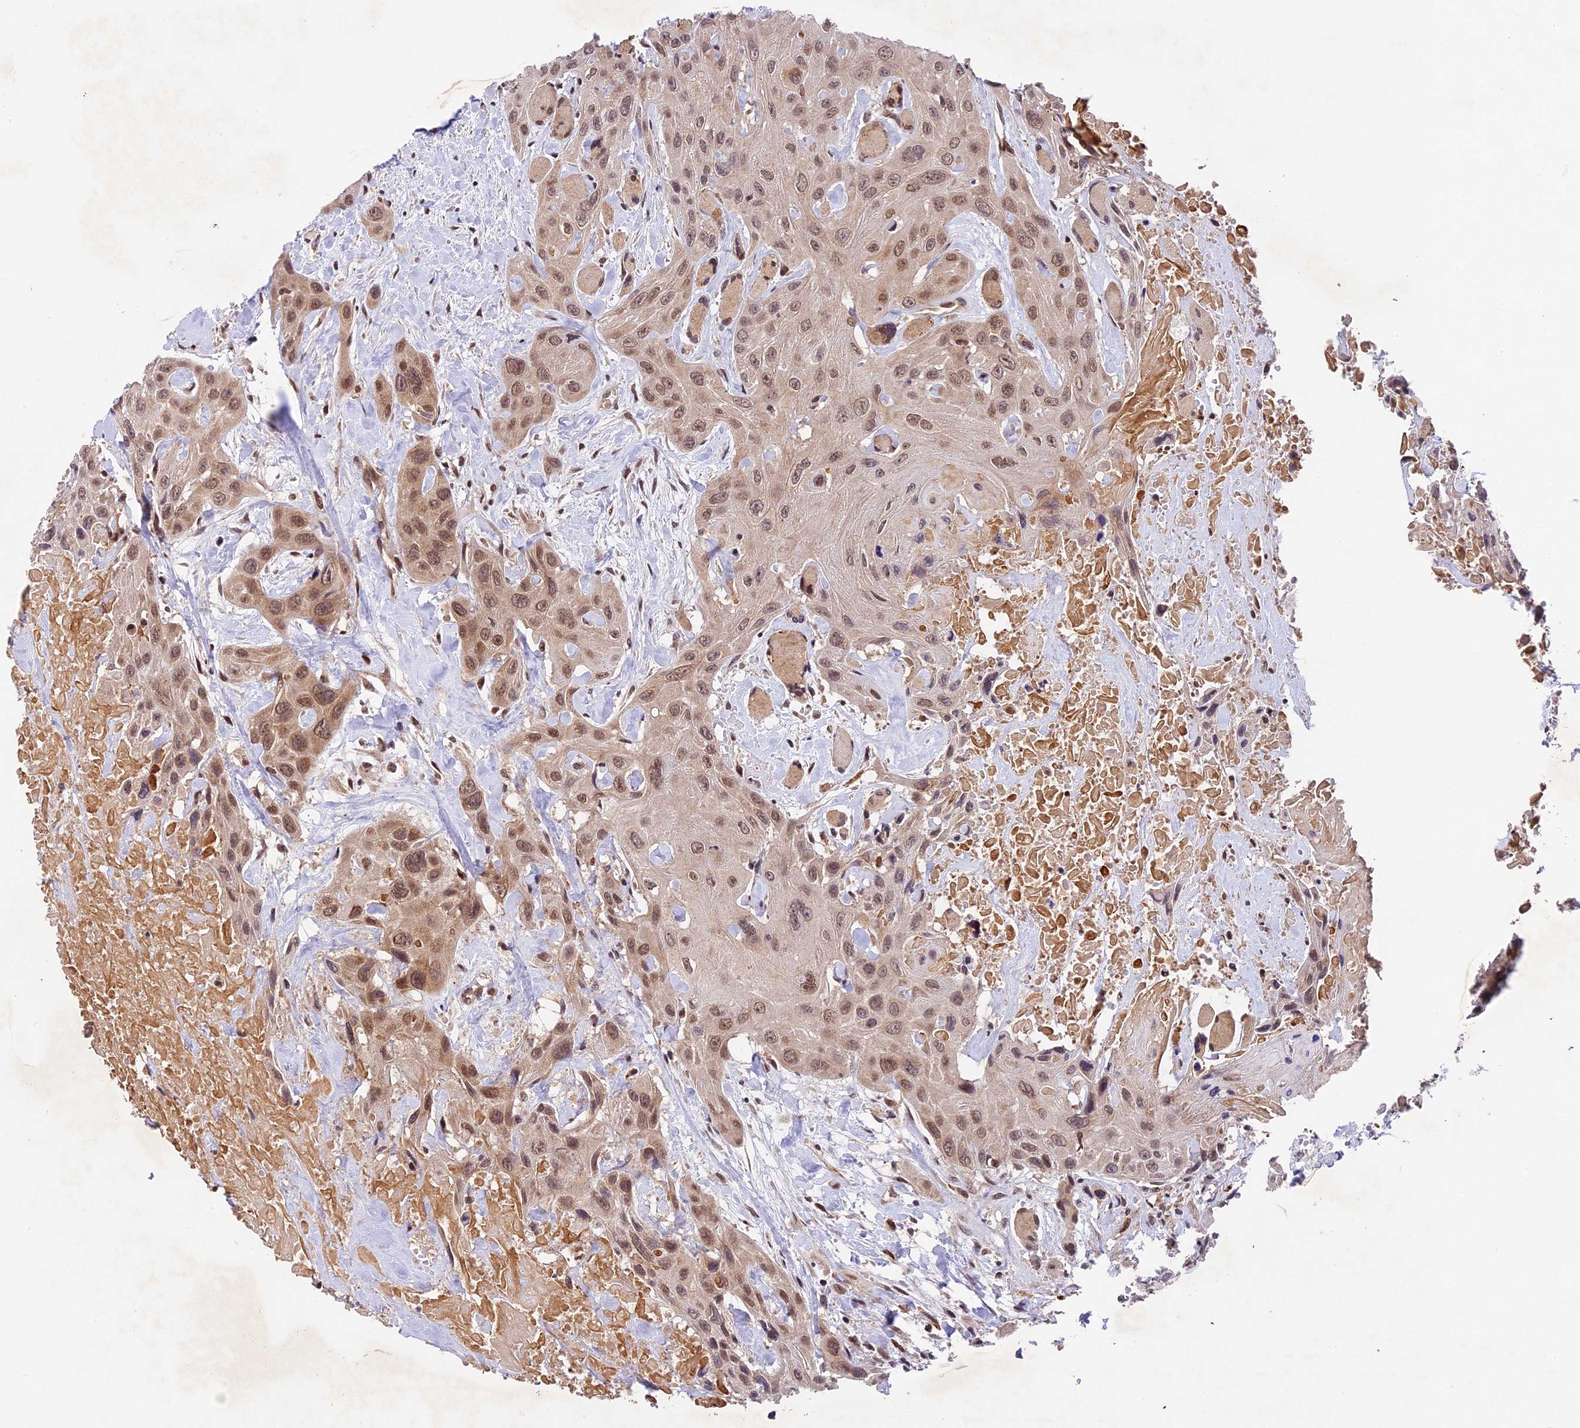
{"staining": {"intensity": "moderate", "quantity": ">75%", "location": "nuclear"}, "tissue": "head and neck cancer", "cell_type": "Tumor cells", "image_type": "cancer", "snomed": [{"axis": "morphology", "description": "Squamous cell carcinoma, NOS"}, {"axis": "topography", "description": "Head-Neck"}], "caption": "Head and neck cancer was stained to show a protein in brown. There is medium levels of moderate nuclear expression in about >75% of tumor cells.", "gene": "CCSER1", "patient": {"sex": "male", "age": 81}}